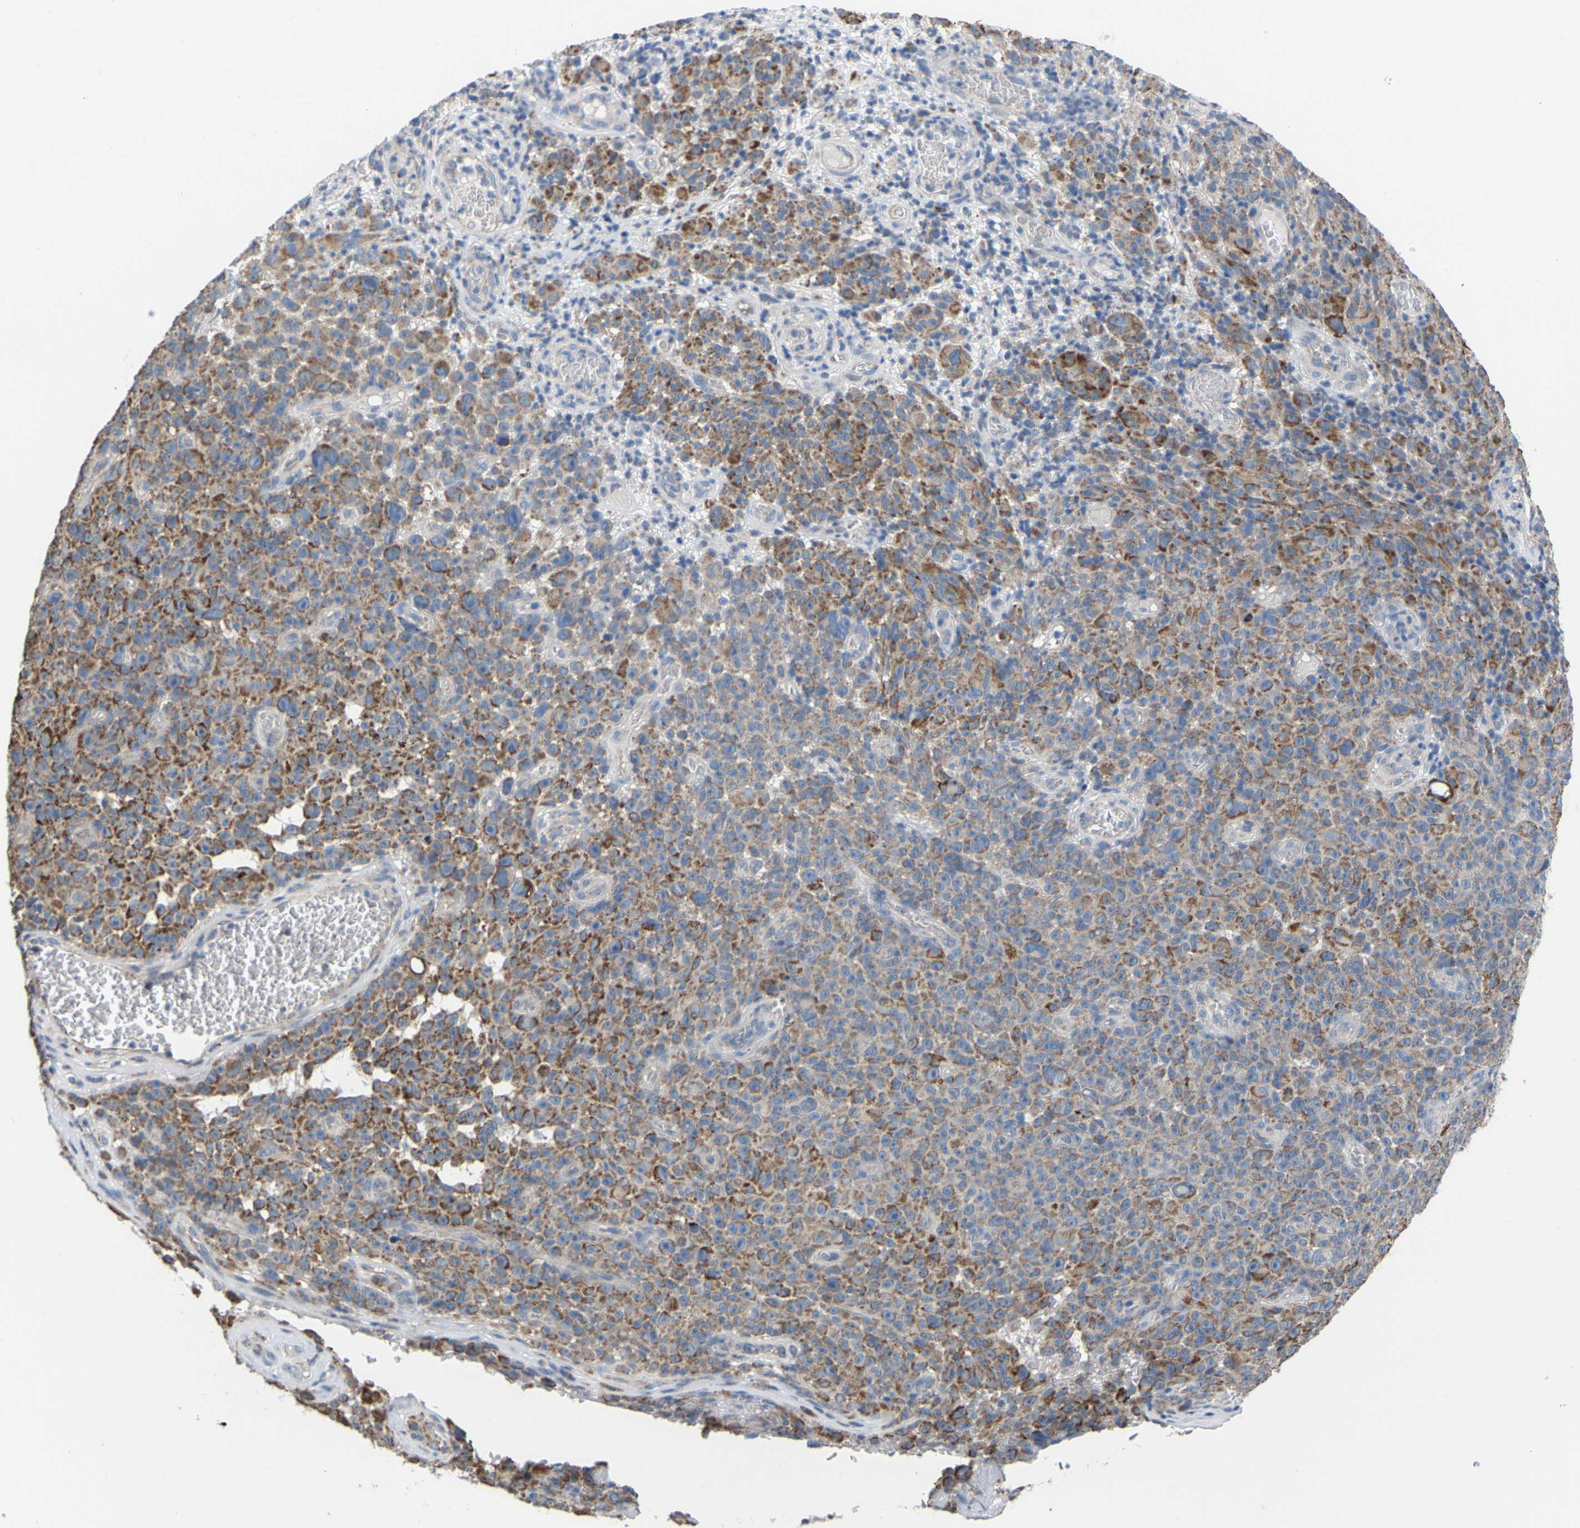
{"staining": {"intensity": "moderate", "quantity": ">75%", "location": "cytoplasmic/membranous"}, "tissue": "melanoma", "cell_type": "Tumor cells", "image_type": "cancer", "snomed": [{"axis": "morphology", "description": "Malignant melanoma, NOS"}, {"axis": "topography", "description": "Skin"}], "caption": "A high-resolution histopathology image shows IHC staining of melanoma, which demonstrates moderate cytoplasmic/membranous positivity in about >75% of tumor cells. Immunohistochemistry (ihc) stains the protein of interest in brown and the nuclei are stained blue.", "gene": "BCL10", "patient": {"sex": "female", "age": 82}}